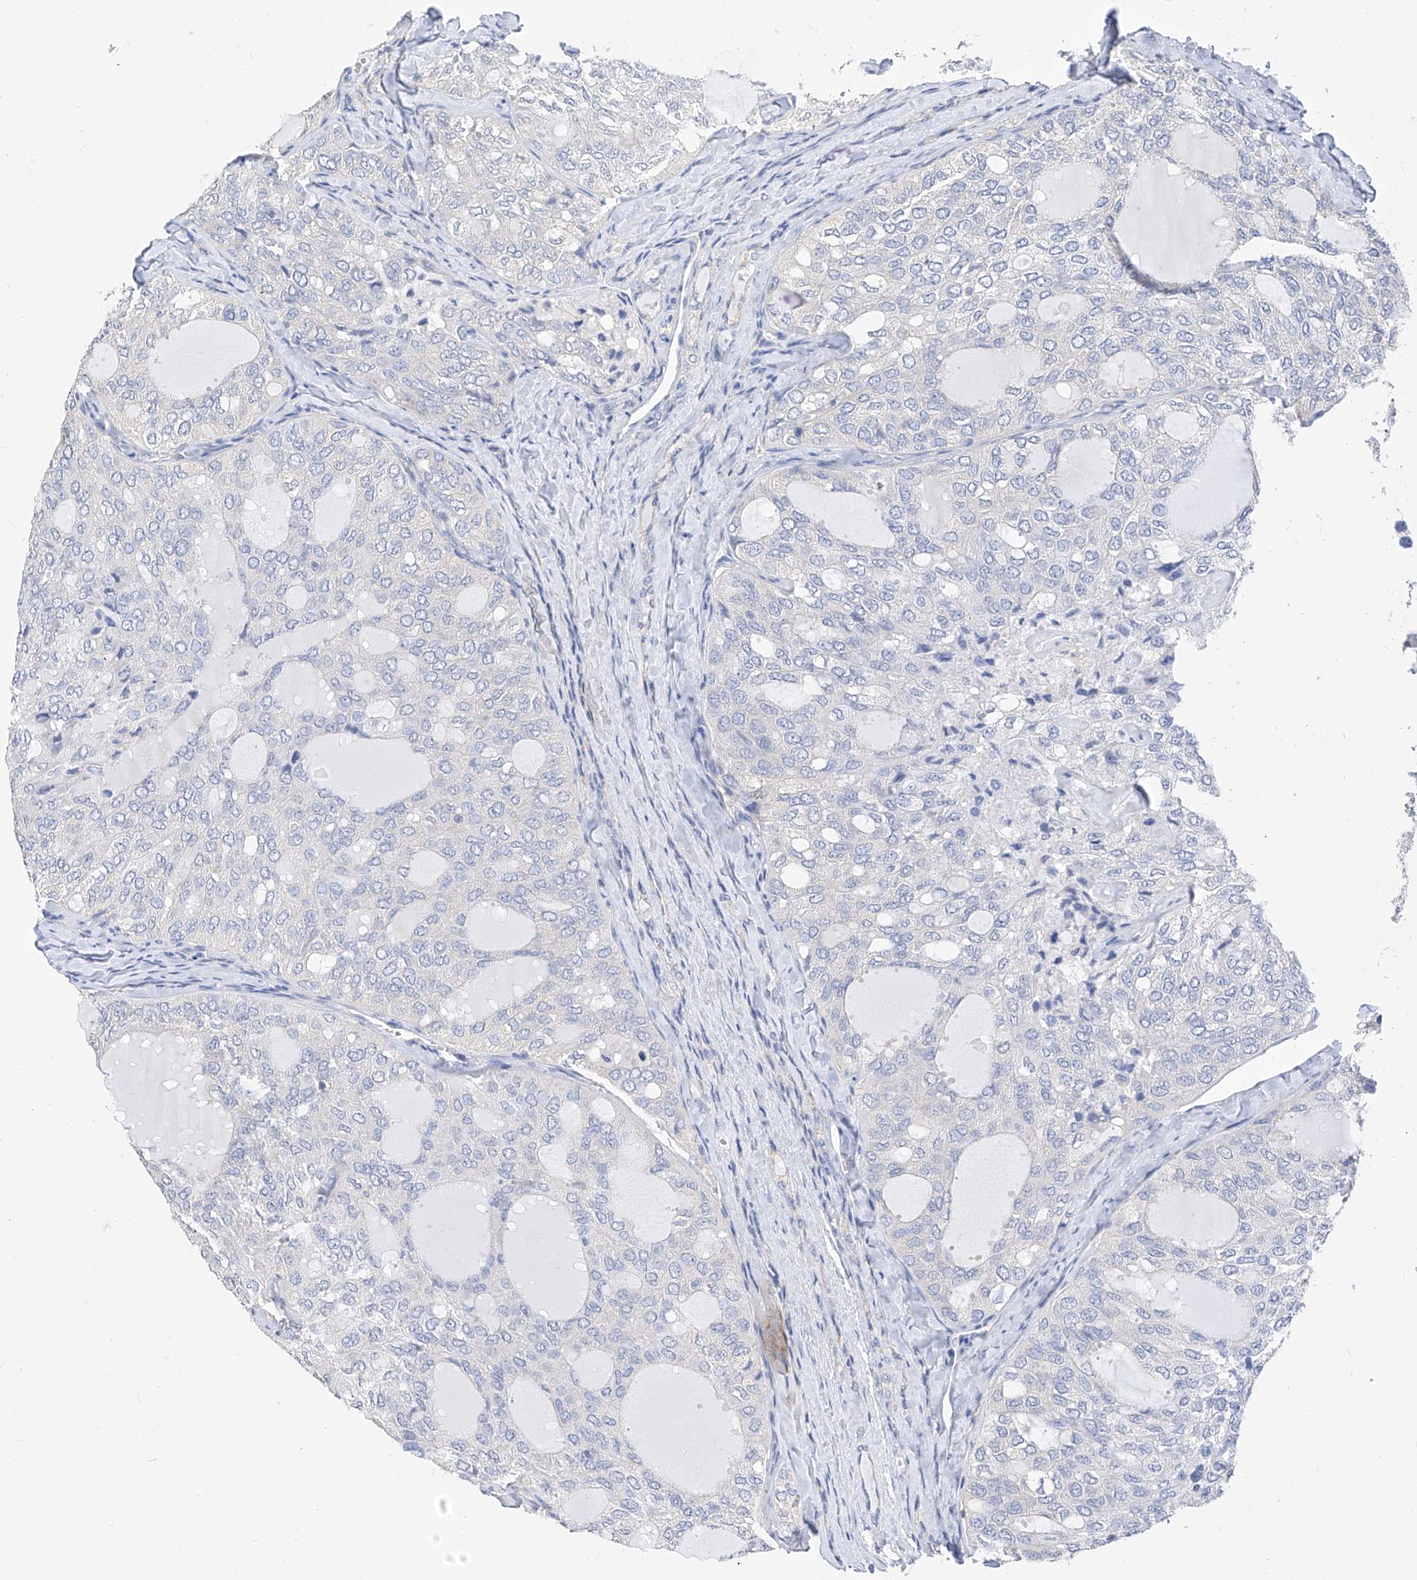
{"staining": {"intensity": "negative", "quantity": "none", "location": "none"}, "tissue": "thyroid cancer", "cell_type": "Tumor cells", "image_type": "cancer", "snomed": [{"axis": "morphology", "description": "Follicular adenoma carcinoma, NOS"}, {"axis": "topography", "description": "Thyroid gland"}], "caption": "Human thyroid cancer (follicular adenoma carcinoma) stained for a protein using immunohistochemistry shows no expression in tumor cells.", "gene": "ZZEF1", "patient": {"sex": "male", "age": 75}}